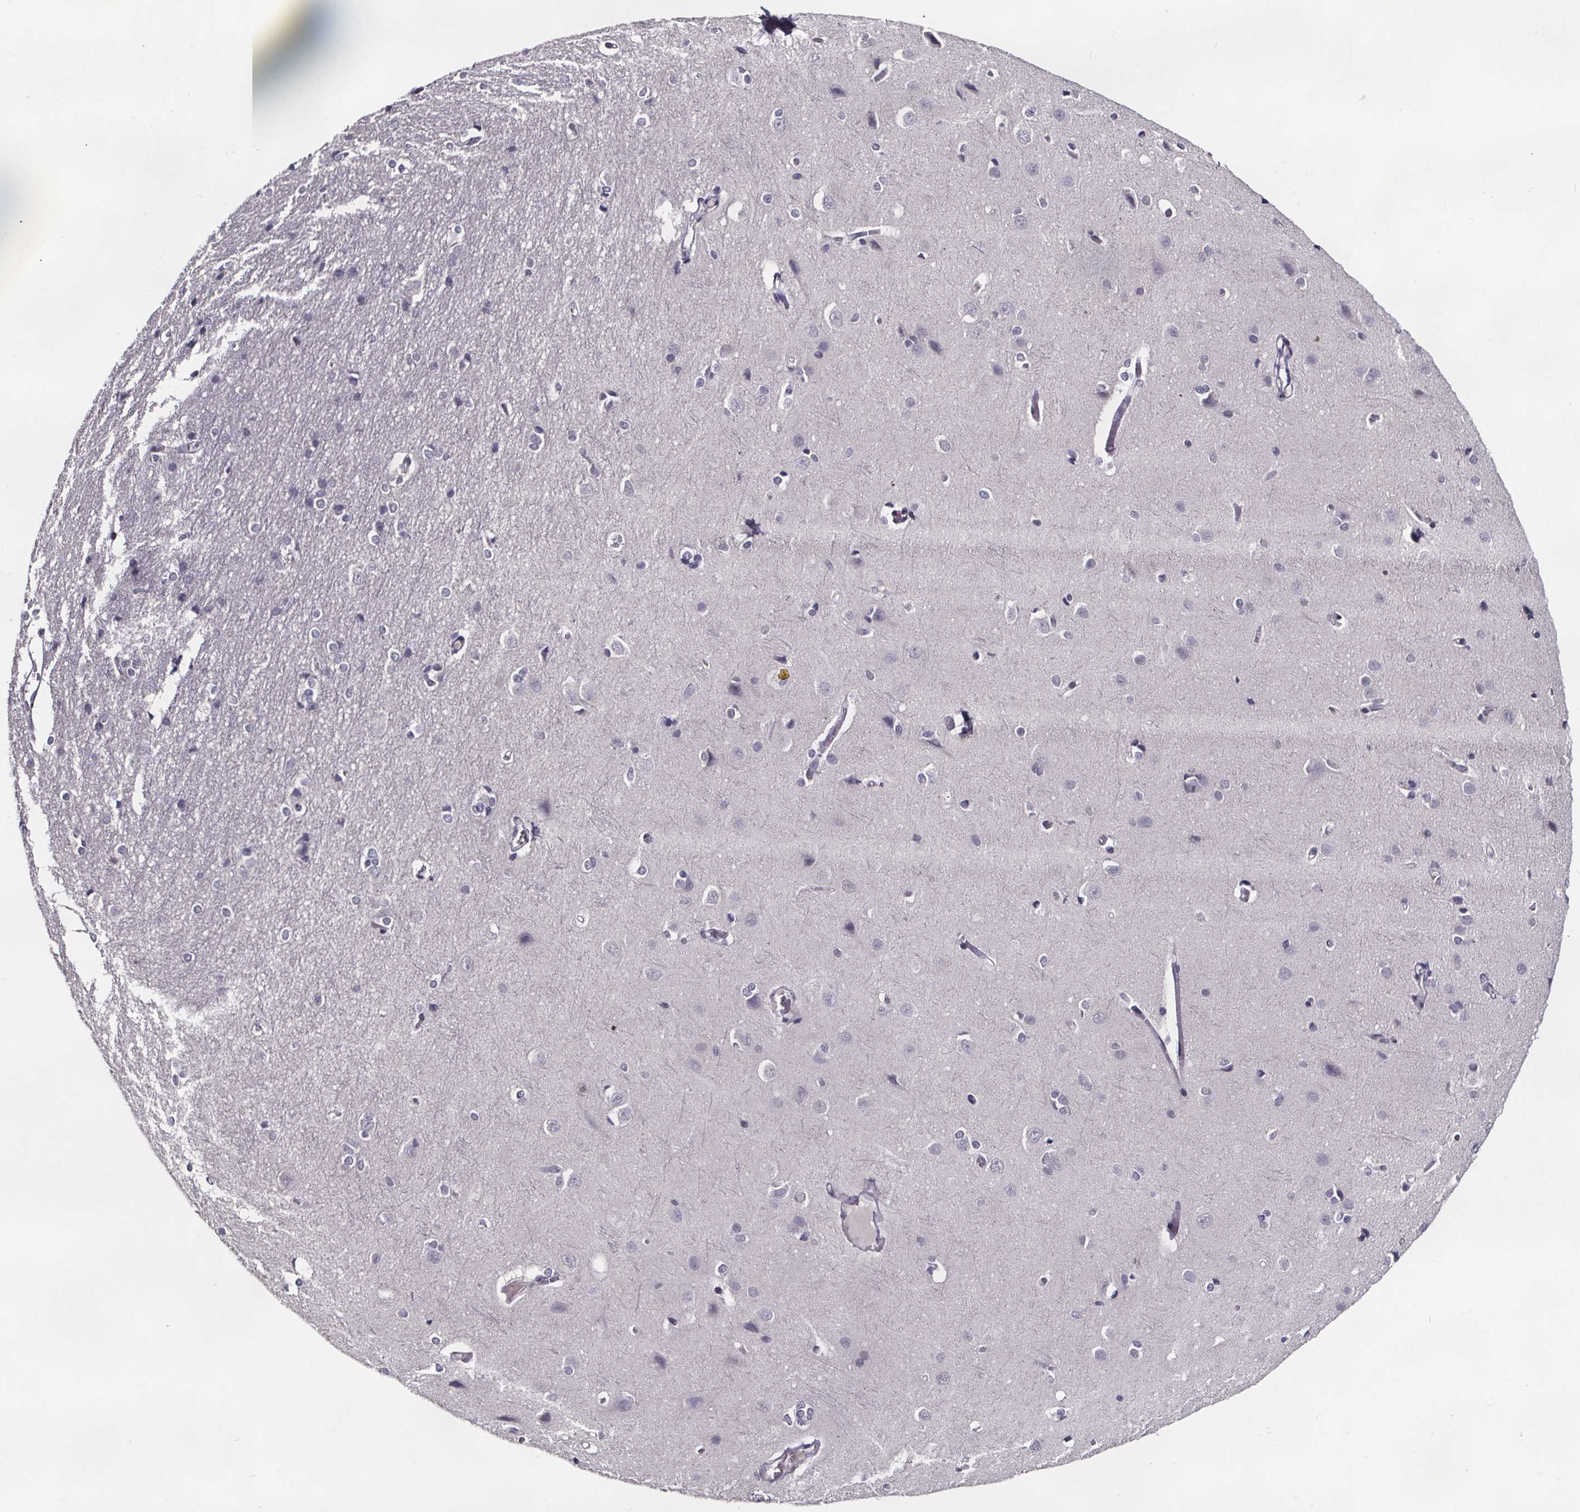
{"staining": {"intensity": "negative", "quantity": "none", "location": "none"}, "tissue": "cerebral cortex", "cell_type": "Endothelial cells", "image_type": "normal", "snomed": [{"axis": "morphology", "description": "Normal tissue, NOS"}, {"axis": "topography", "description": "Cerebral cortex"}], "caption": "Endothelial cells show no significant protein staining in benign cerebral cortex.", "gene": "AR", "patient": {"sex": "male", "age": 37}}